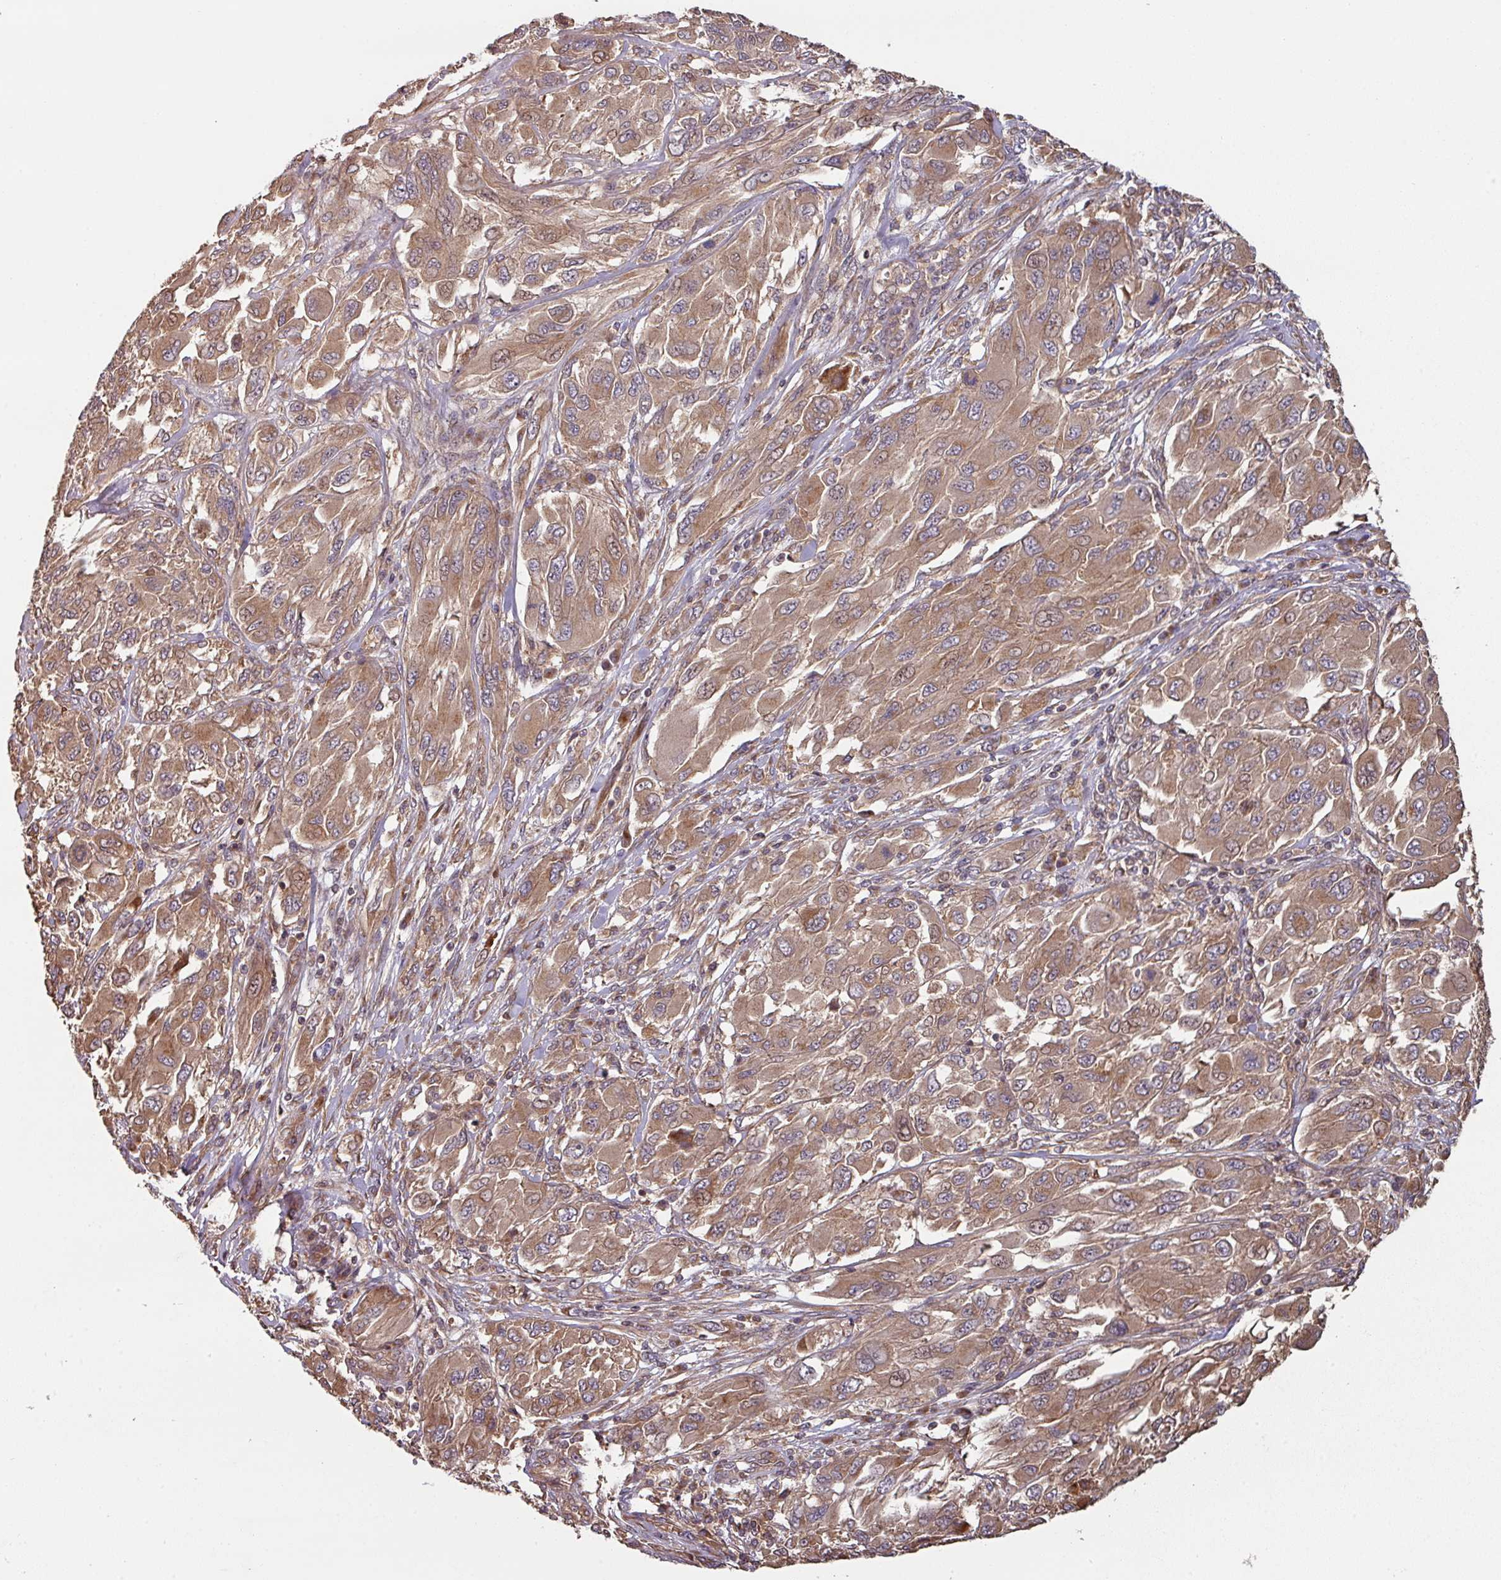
{"staining": {"intensity": "moderate", "quantity": ">75%", "location": "cytoplasmic/membranous"}, "tissue": "melanoma", "cell_type": "Tumor cells", "image_type": "cancer", "snomed": [{"axis": "morphology", "description": "Malignant melanoma, NOS"}, {"axis": "topography", "description": "Skin"}], "caption": "IHC image of neoplastic tissue: human melanoma stained using immunohistochemistry (IHC) demonstrates medium levels of moderate protein expression localized specifically in the cytoplasmic/membranous of tumor cells, appearing as a cytoplasmic/membranous brown color.", "gene": "SIK1", "patient": {"sex": "female", "age": 91}}